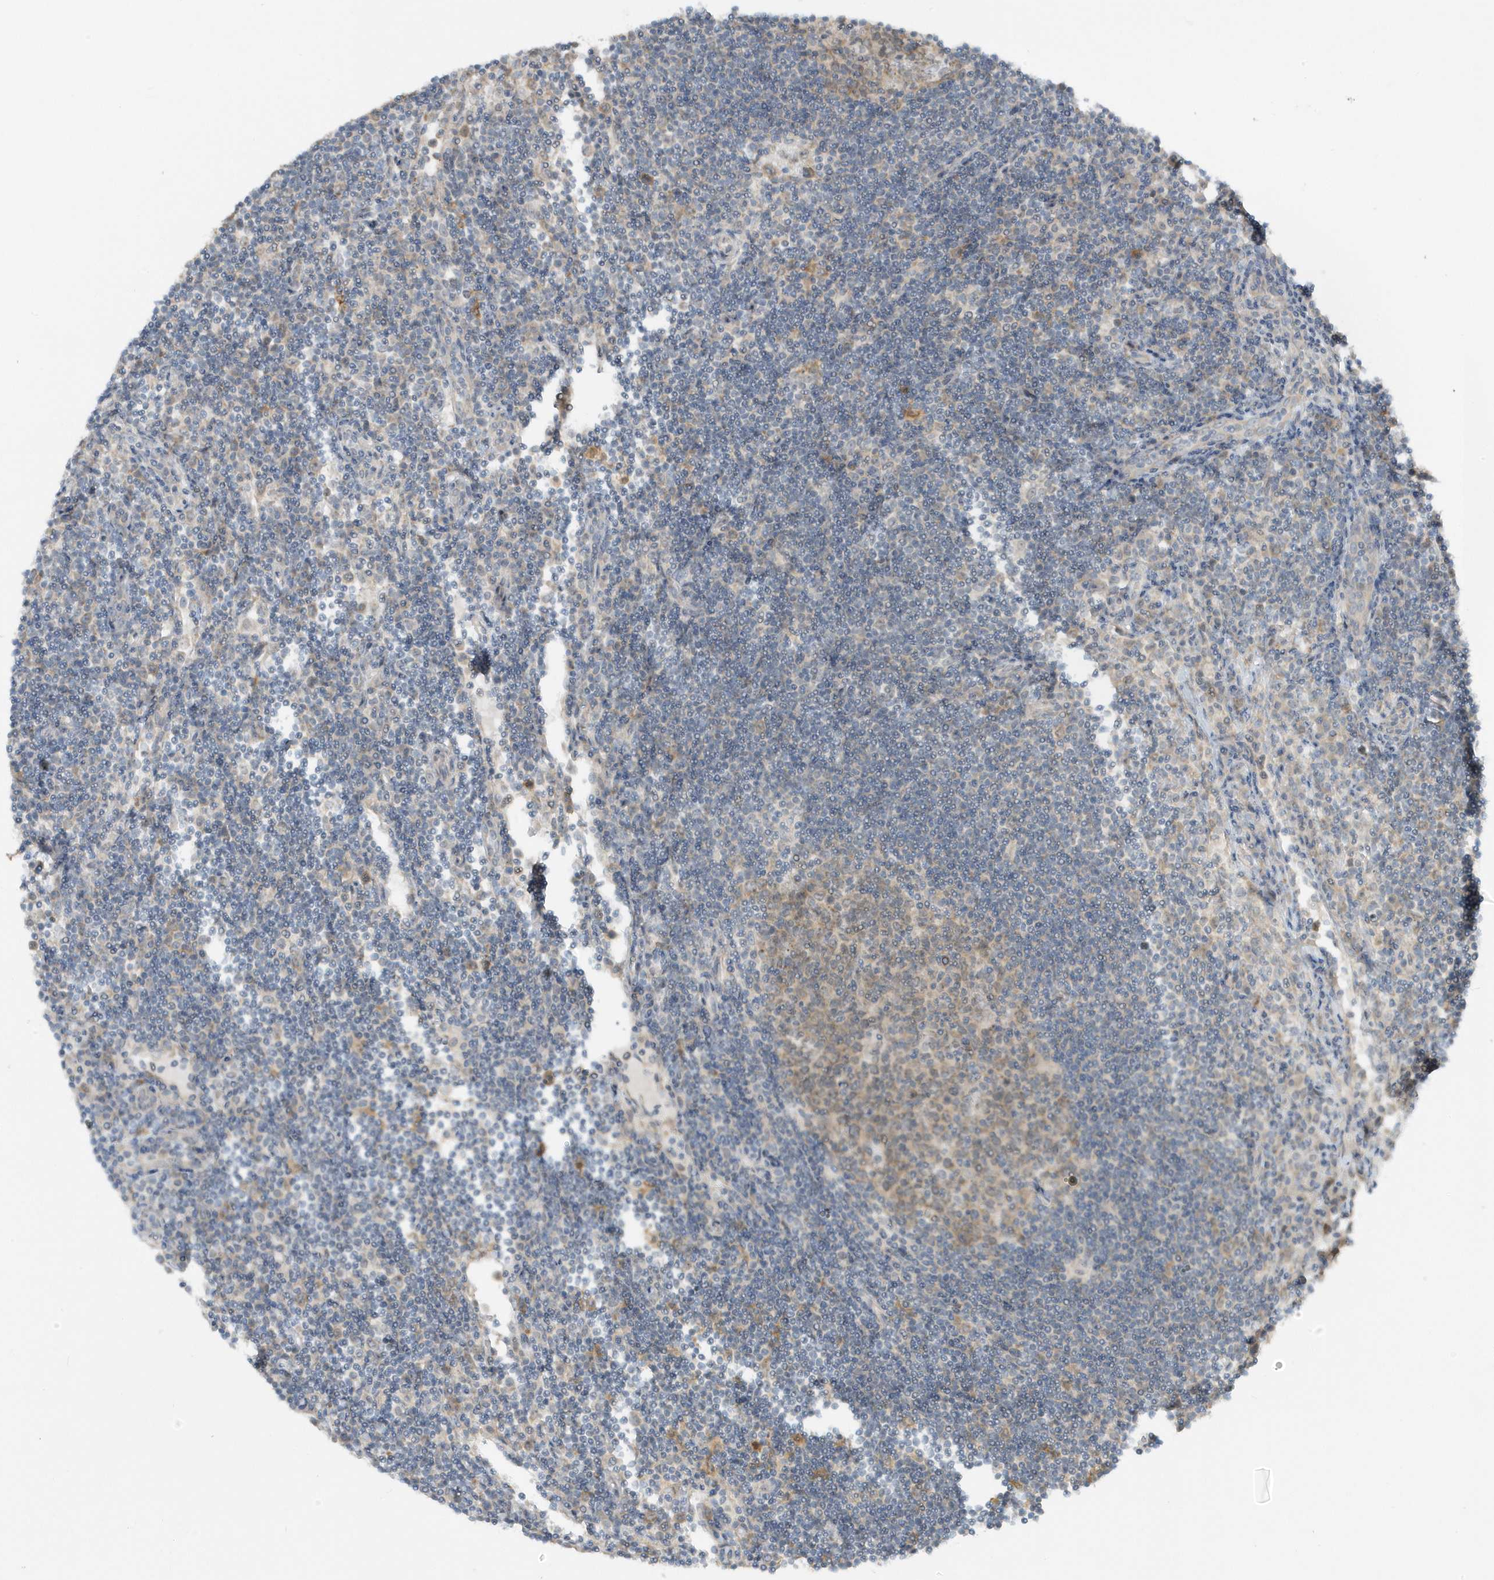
{"staining": {"intensity": "weak", "quantity": "25%-75%", "location": "cytoplasmic/membranous"}, "tissue": "lymph node", "cell_type": "Germinal center cells", "image_type": "normal", "snomed": [{"axis": "morphology", "description": "Normal tissue, NOS"}, {"axis": "topography", "description": "Lymph node"}], "caption": "IHC photomicrograph of benign lymph node stained for a protein (brown), which exhibits low levels of weak cytoplasmic/membranous staining in about 25%-75% of germinal center cells.", "gene": "SCN3A", "patient": {"sex": "female", "age": 53}}